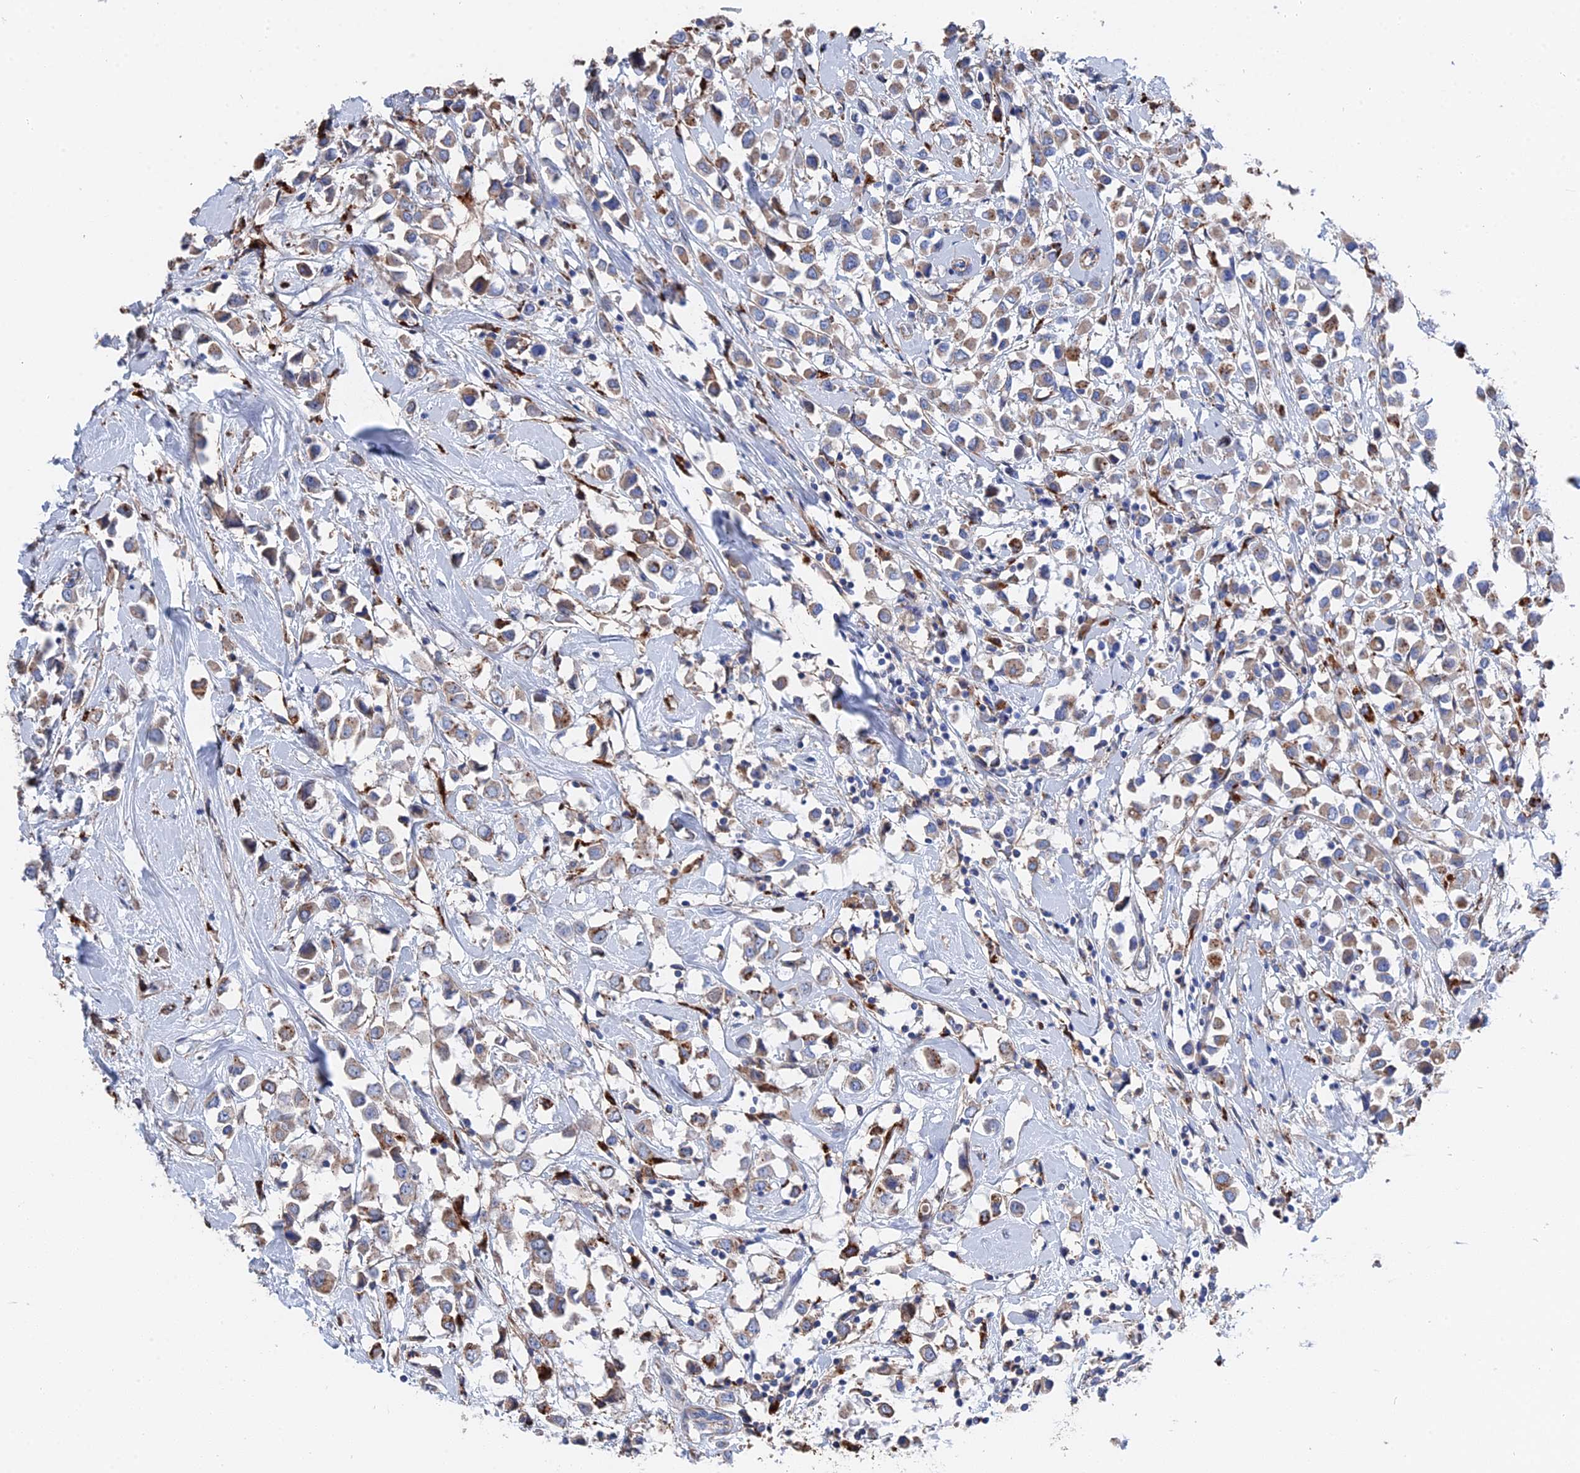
{"staining": {"intensity": "moderate", "quantity": "25%-75%", "location": "cytoplasmic/membranous"}, "tissue": "breast cancer", "cell_type": "Tumor cells", "image_type": "cancer", "snomed": [{"axis": "morphology", "description": "Duct carcinoma"}, {"axis": "topography", "description": "Breast"}], "caption": "Immunohistochemical staining of intraductal carcinoma (breast) reveals medium levels of moderate cytoplasmic/membranous positivity in about 25%-75% of tumor cells.", "gene": "STRA6", "patient": {"sex": "female", "age": 61}}